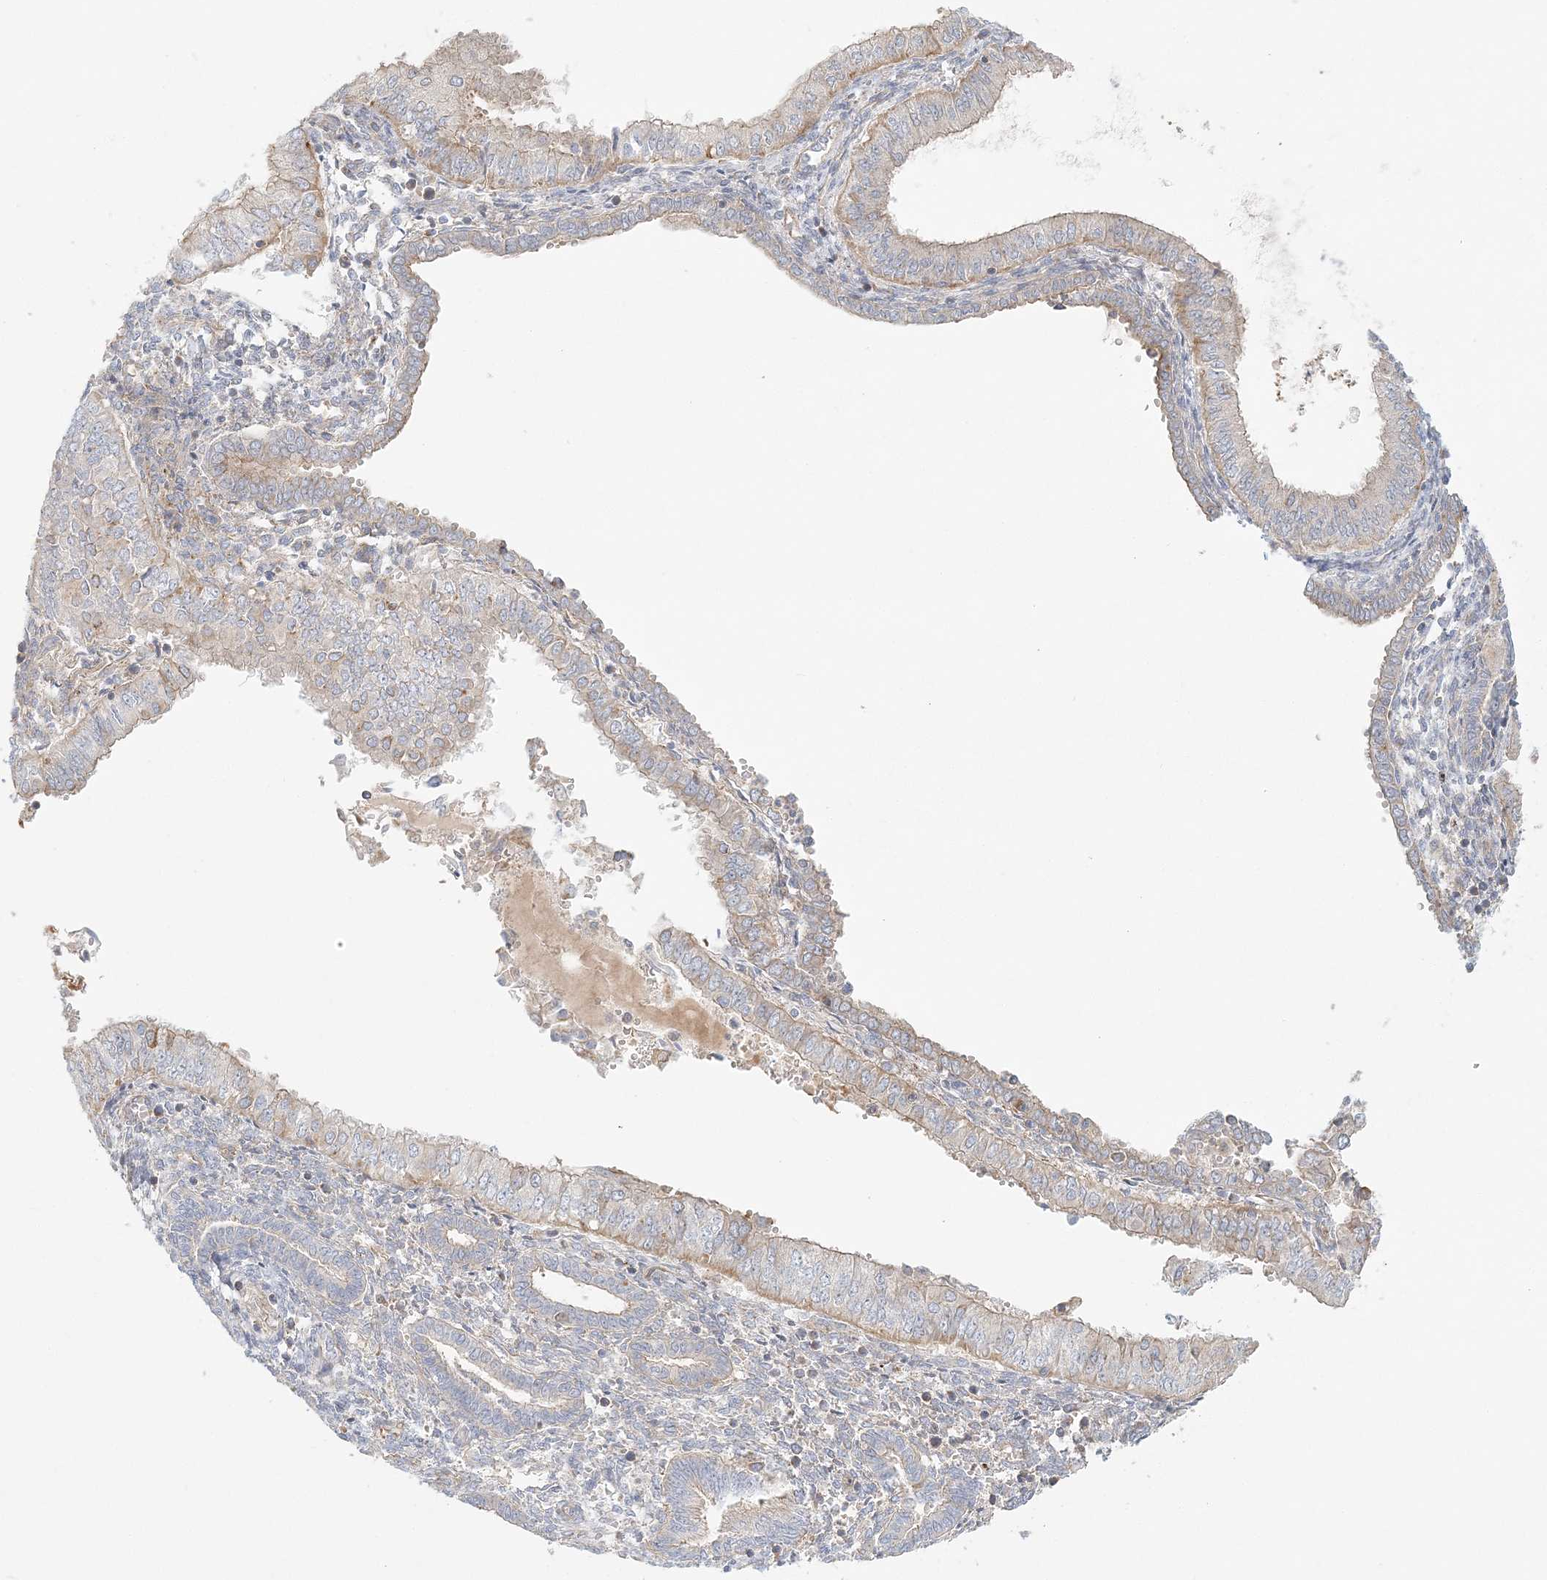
{"staining": {"intensity": "weak", "quantity": "25%-75%", "location": "cytoplasmic/membranous"}, "tissue": "endometrial cancer", "cell_type": "Tumor cells", "image_type": "cancer", "snomed": [{"axis": "morphology", "description": "Normal tissue, NOS"}, {"axis": "morphology", "description": "Adenocarcinoma, NOS"}, {"axis": "topography", "description": "Endometrium"}], "caption": "Tumor cells show weak cytoplasmic/membranous staining in about 25%-75% of cells in endometrial adenocarcinoma.", "gene": "KIAA0232", "patient": {"sex": "female", "age": 53}}